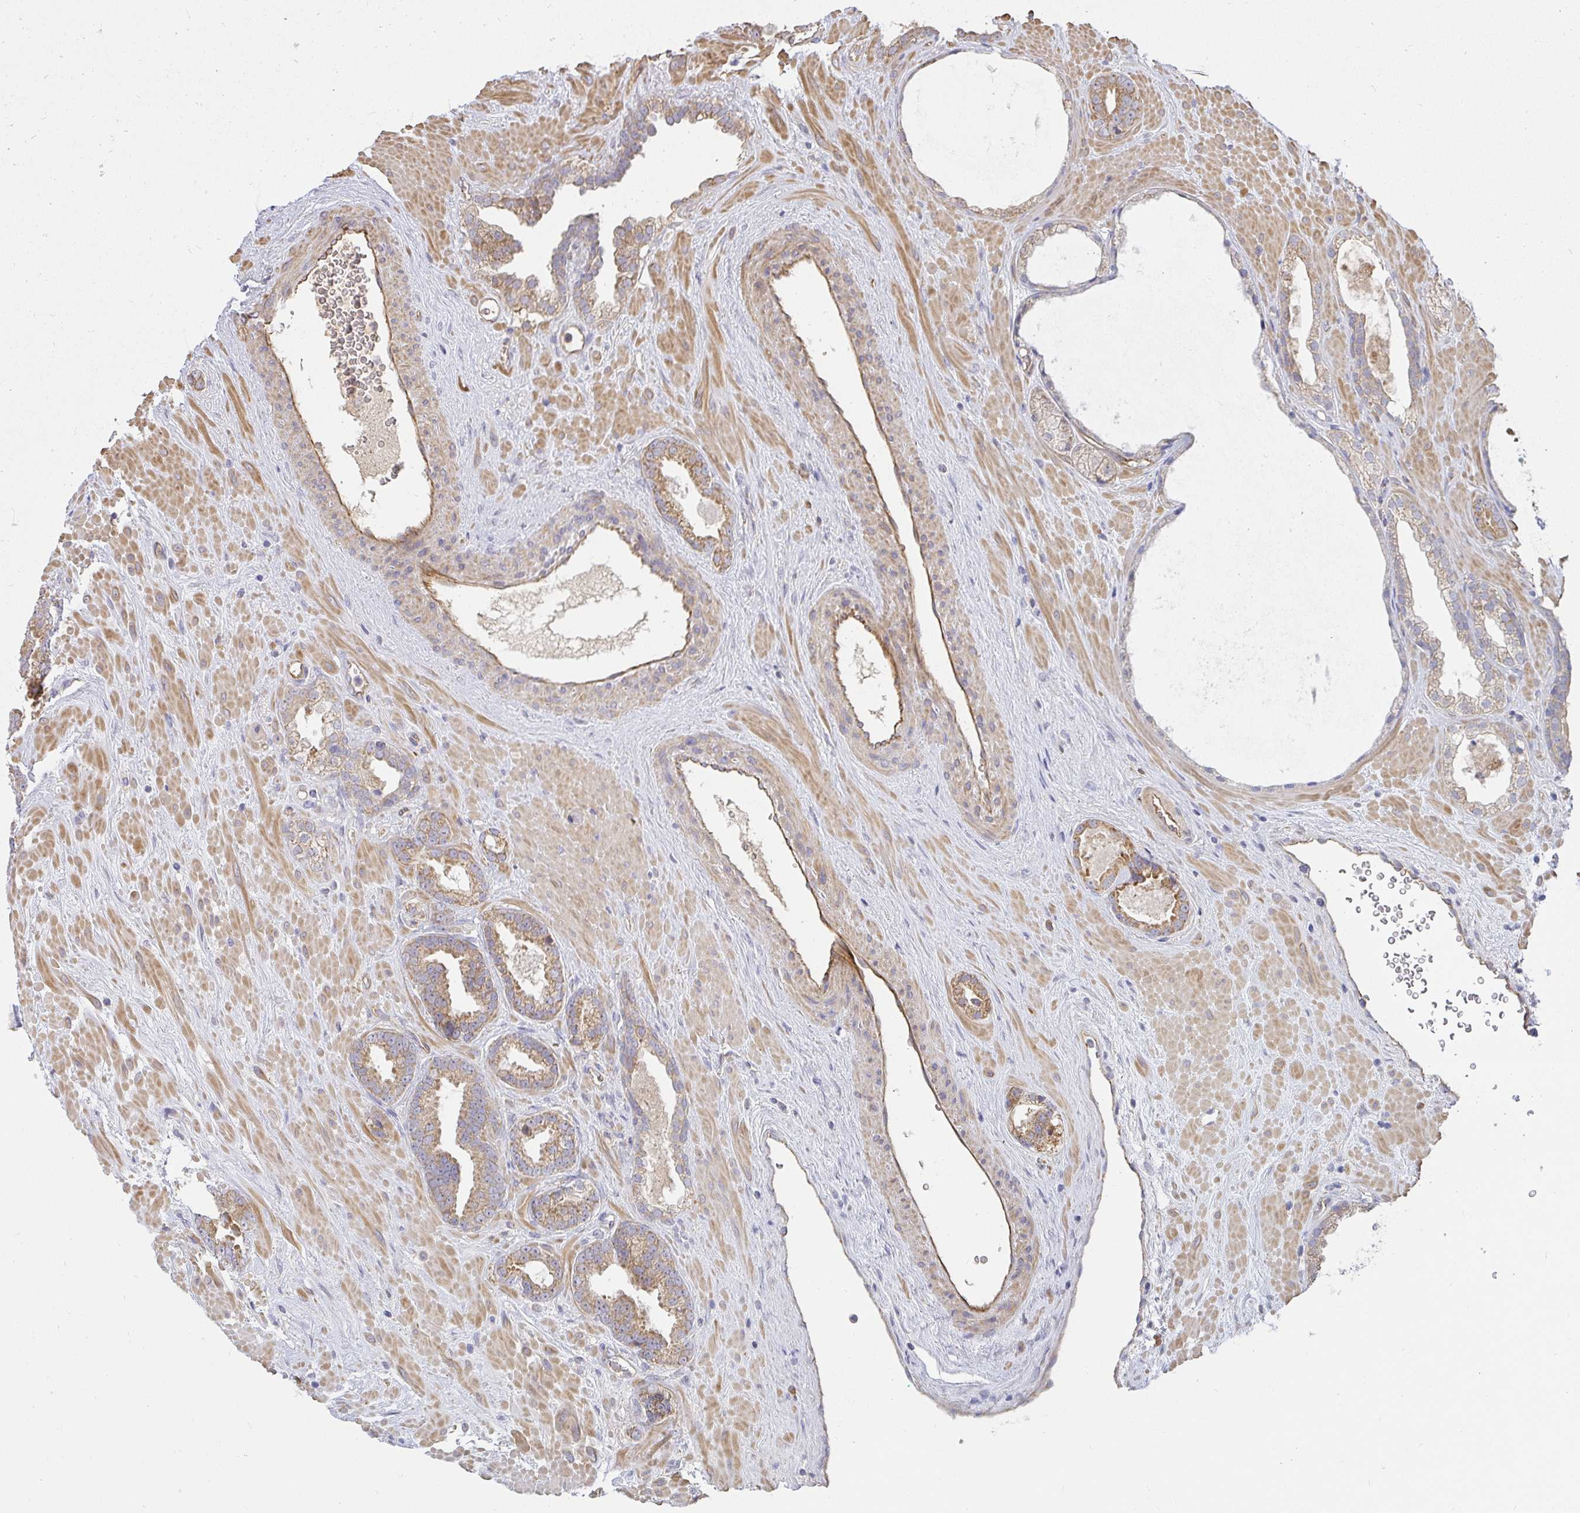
{"staining": {"intensity": "moderate", "quantity": ">75%", "location": "cytoplasmic/membranous"}, "tissue": "prostate cancer", "cell_type": "Tumor cells", "image_type": "cancer", "snomed": [{"axis": "morphology", "description": "Adenocarcinoma, Low grade"}, {"axis": "topography", "description": "Prostate"}], "caption": "Human low-grade adenocarcinoma (prostate) stained for a protein (brown) exhibits moderate cytoplasmic/membranous positive expression in about >75% of tumor cells.", "gene": "B4GALT6", "patient": {"sex": "male", "age": 62}}